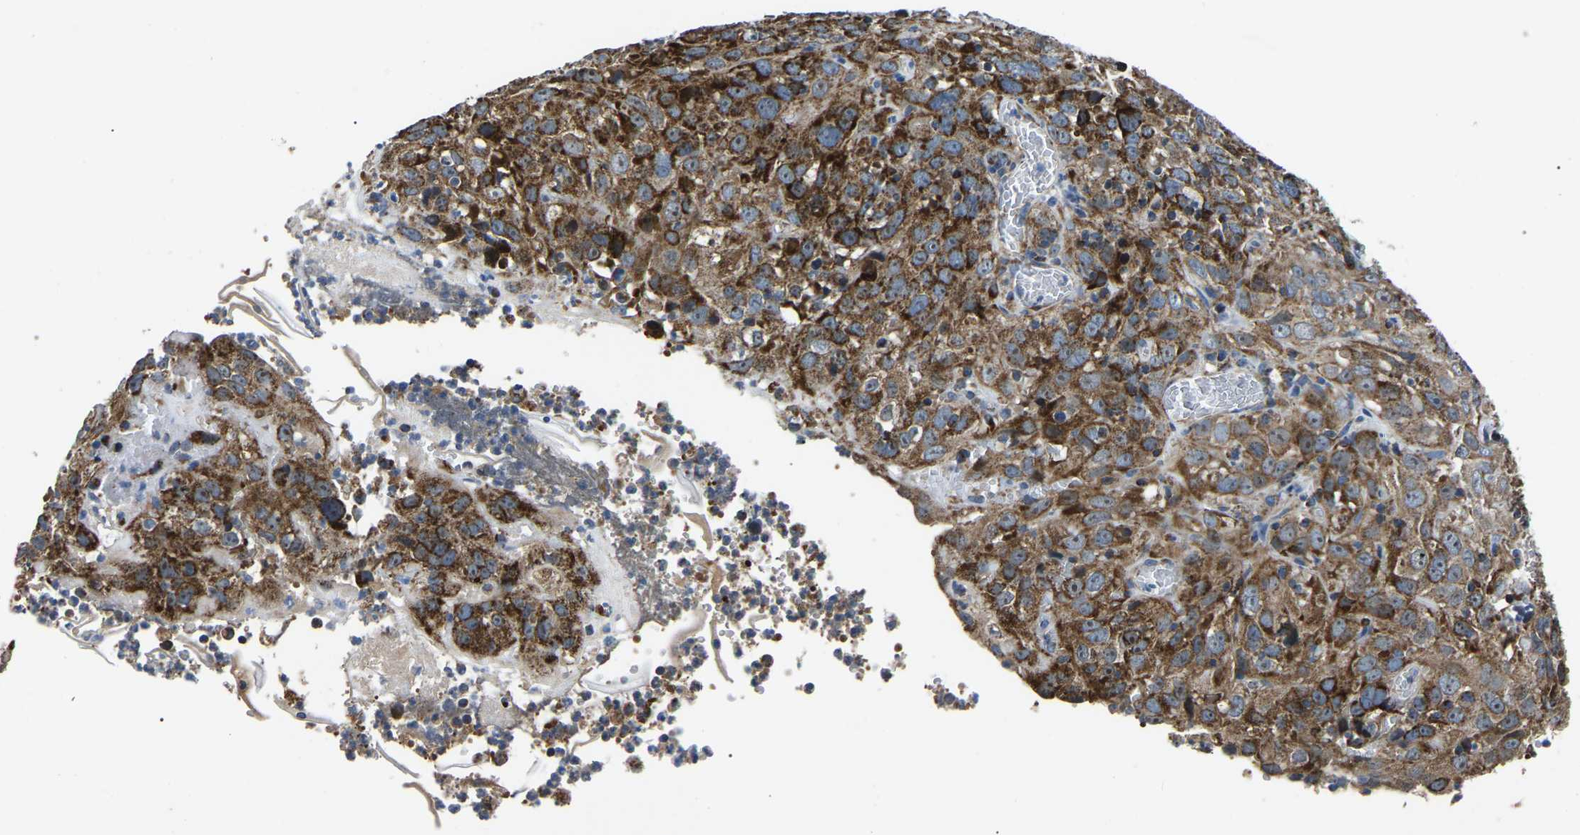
{"staining": {"intensity": "strong", "quantity": ">75%", "location": "cytoplasmic/membranous"}, "tissue": "cervical cancer", "cell_type": "Tumor cells", "image_type": "cancer", "snomed": [{"axis": "morphology", "description": "Squamous cell carcinoma, NOS"}, {"axis": "topography", "description": "Cervix"}], "caption": "Immunohistochemical staining of cervical cancer (squamous cell carcinoma) reveals high levels of strong cytoplasmic/membranous protein staining in about >75% of tumor cells. Ihc stains the protein in brown and the nuclei are stained blue.", "gene": "PPM1E", "patient": {"sex": "female", "age": 32}}